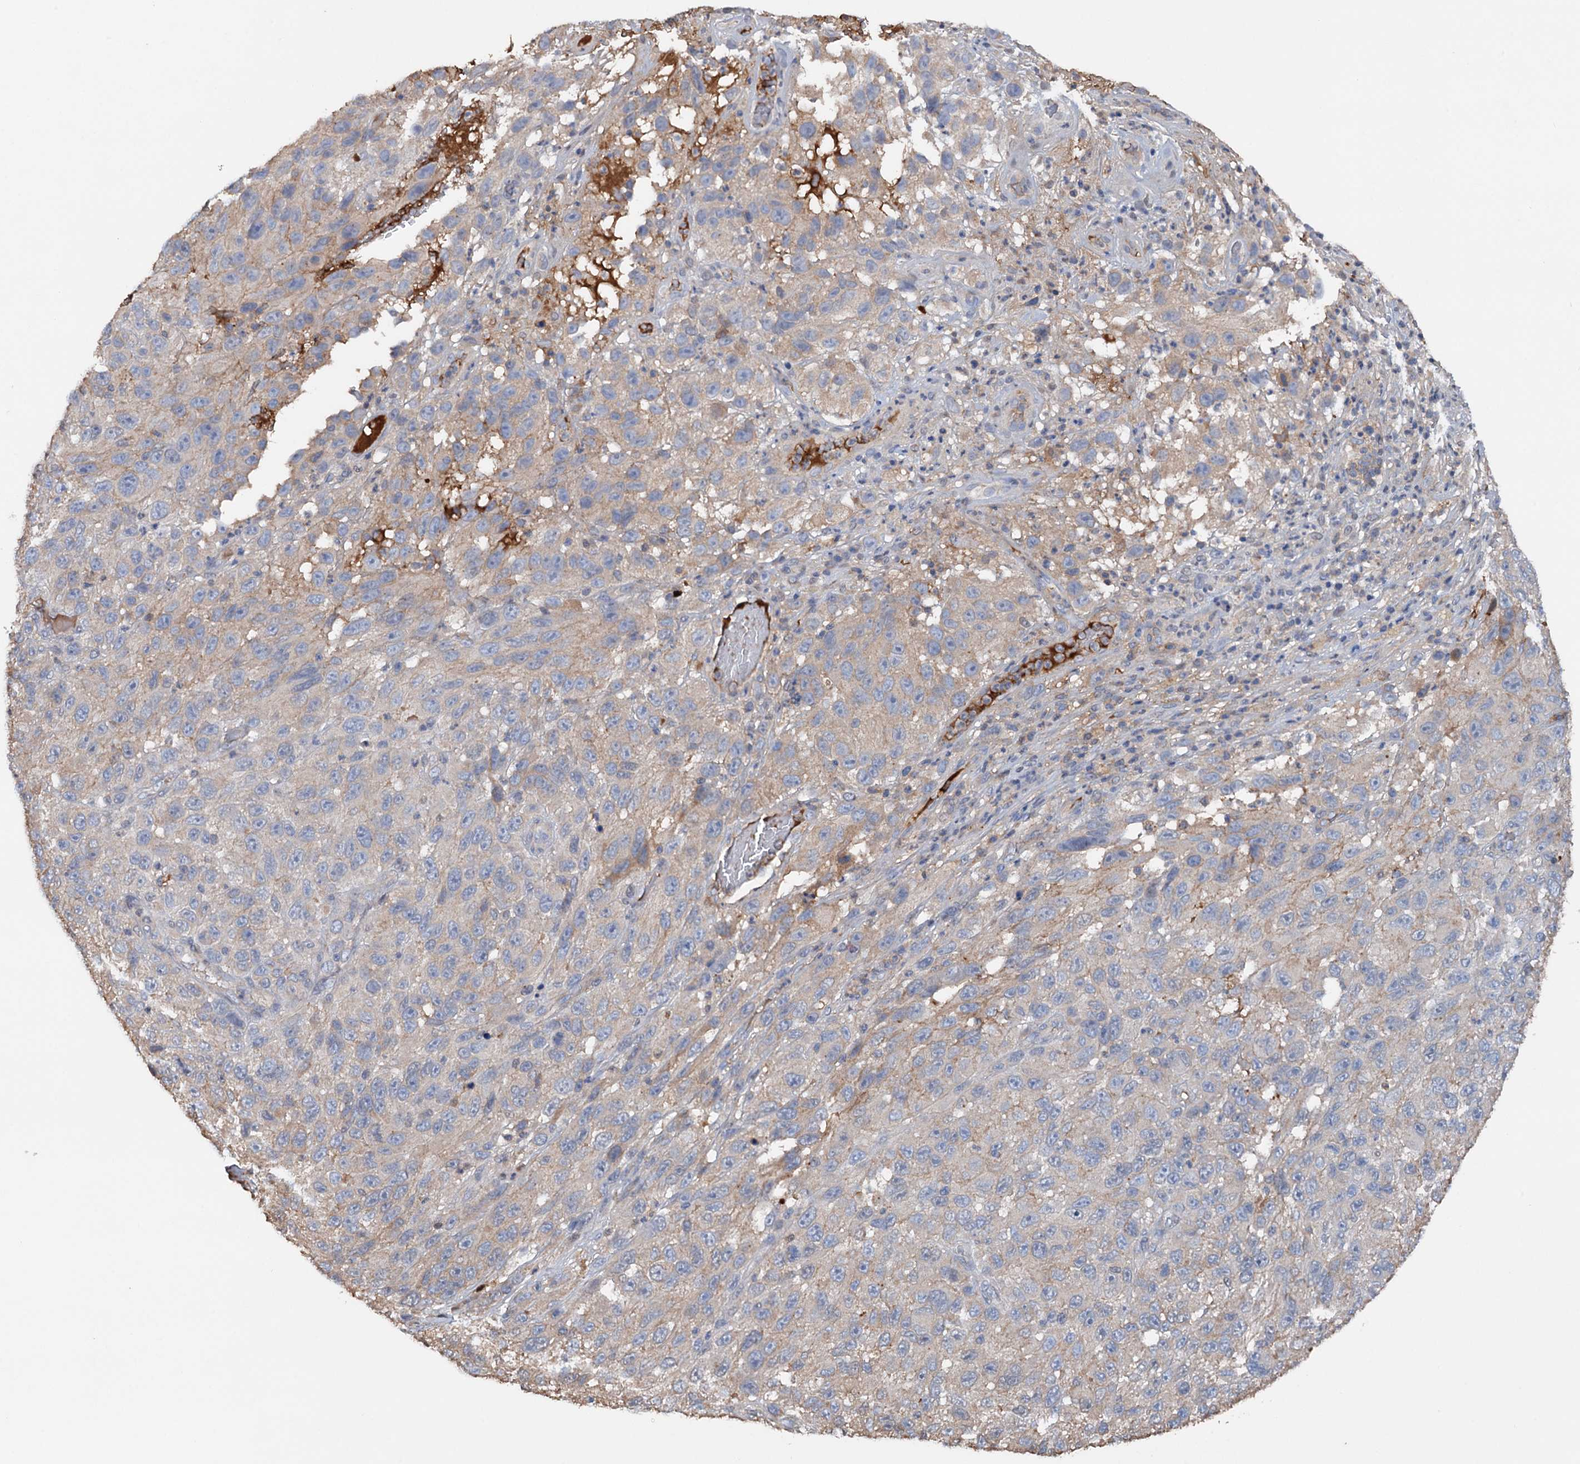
{"staining": {"intensity": "weak", "quantity": "<25%", "location": "cytoplasmic/membranous"}, "tissue": "melanoma", "cell_type": "Tumor cells", "image_type": "cancer", "snomed": [{"axis": "morphology", "description": "Malignant melanoma, NOS"}, {"axis": "topography", "description": "Skin"}], "caption": "Immunohistochemistry photomicrograph of melanoma stained for a protein (brown), which exhibits no staining in tumor cells.", "gene": "ARL13A", "patient": {"sex": "female", "age": 96}}